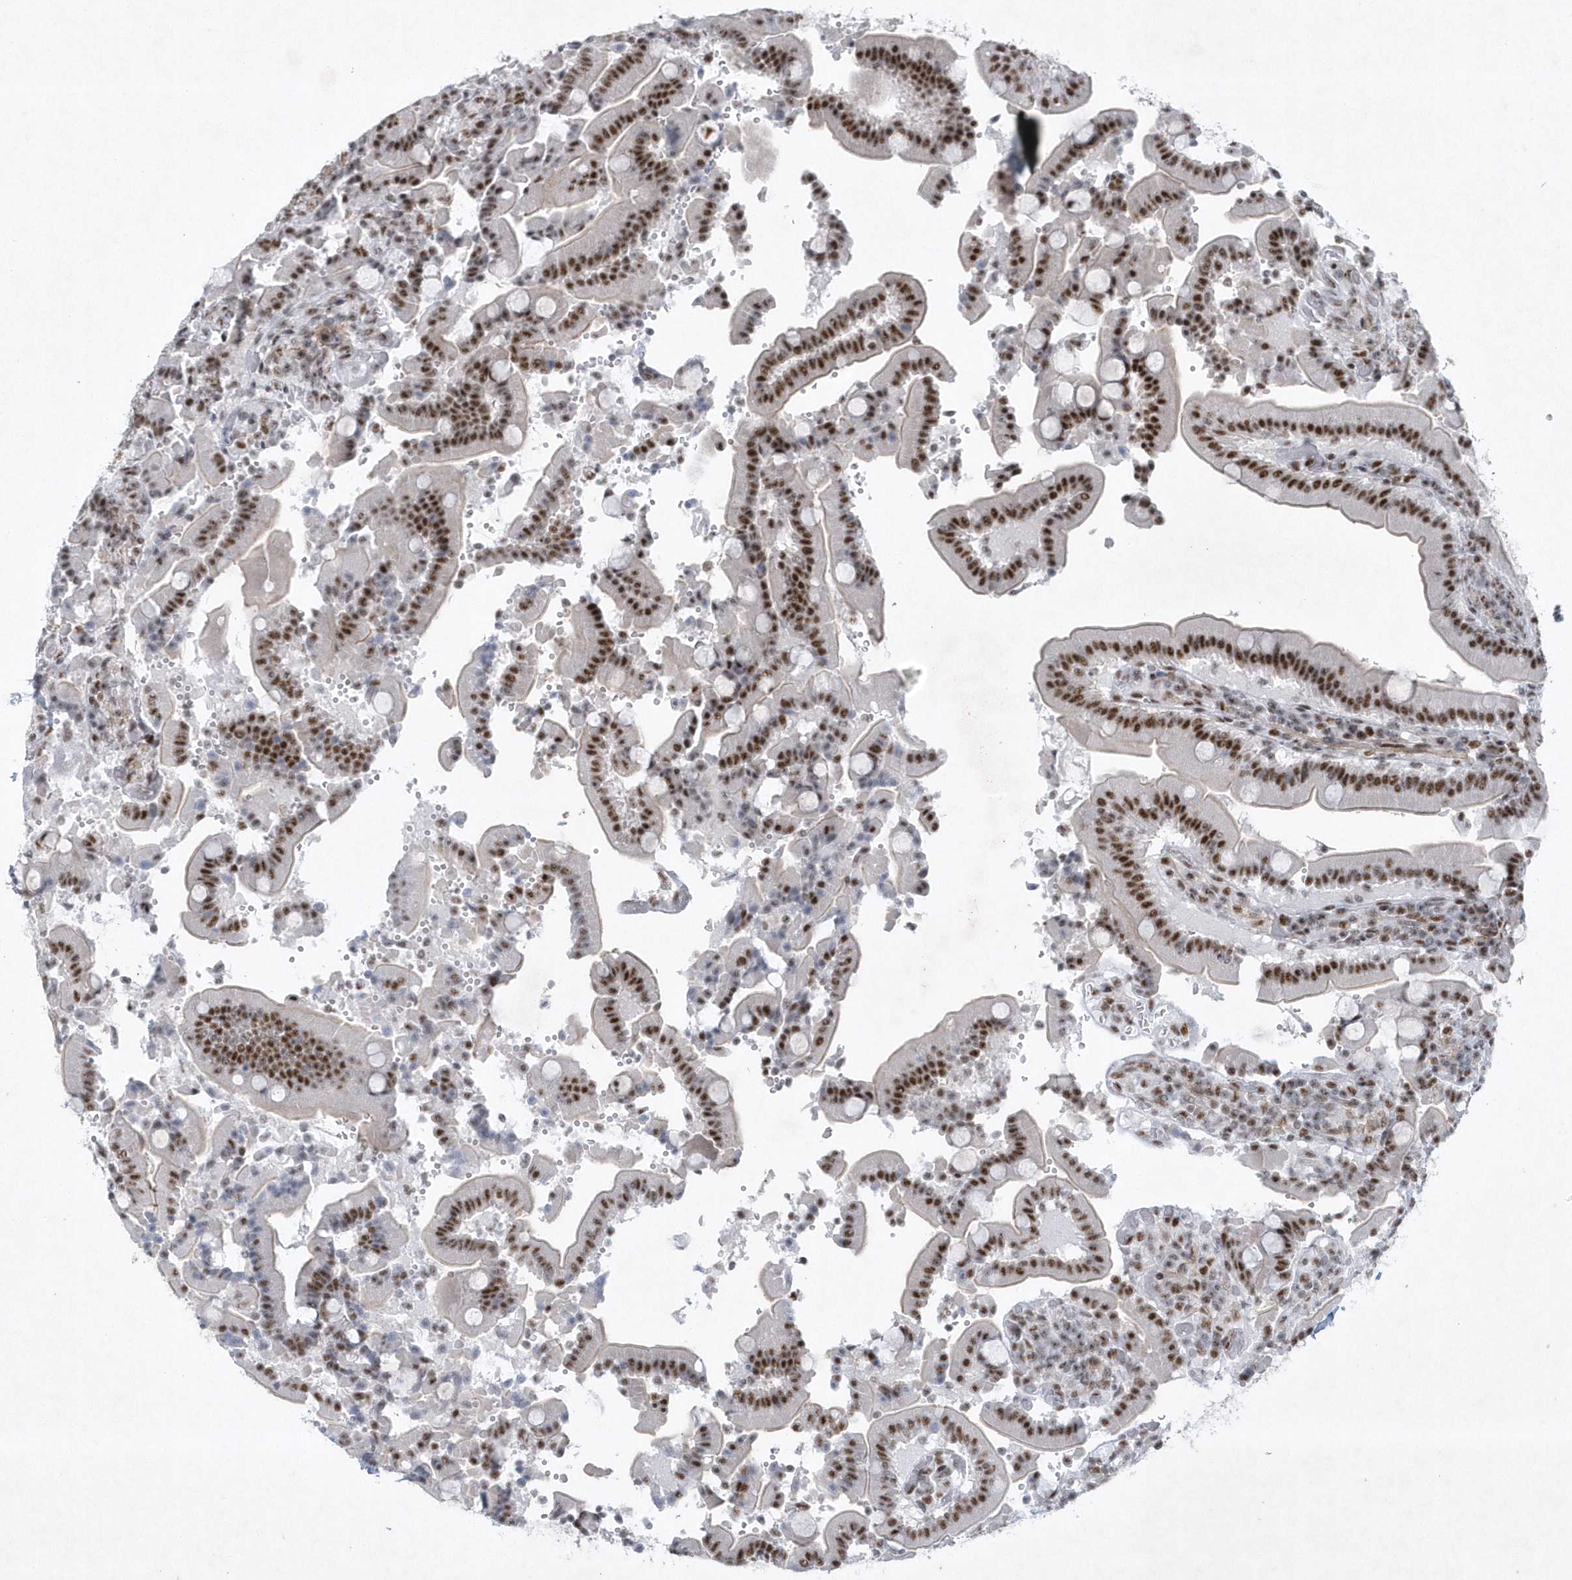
{"staining": {"intensity": "strong", "quantity": ">75%", "location": "nuclear"}, "tissue": "duodenum", "cell_type": "Glandular cells", "image_type": "normal", "snomed": [{"axis": "morphology", "description": "Normal tissue, NOS"}, {"axis": "topography", "description": "Duodenum"}], "caption": "An IHC micrograph of unremarkable tissue is shown. Protein staining in brown shows strong nuclear positivity in duodenum within glandular cells. The protein of interest is shown in brown color, while the nuclei are stained blue.", "gene": "DCLRE1A", "patient": {"sex": "female", "age": 62}}